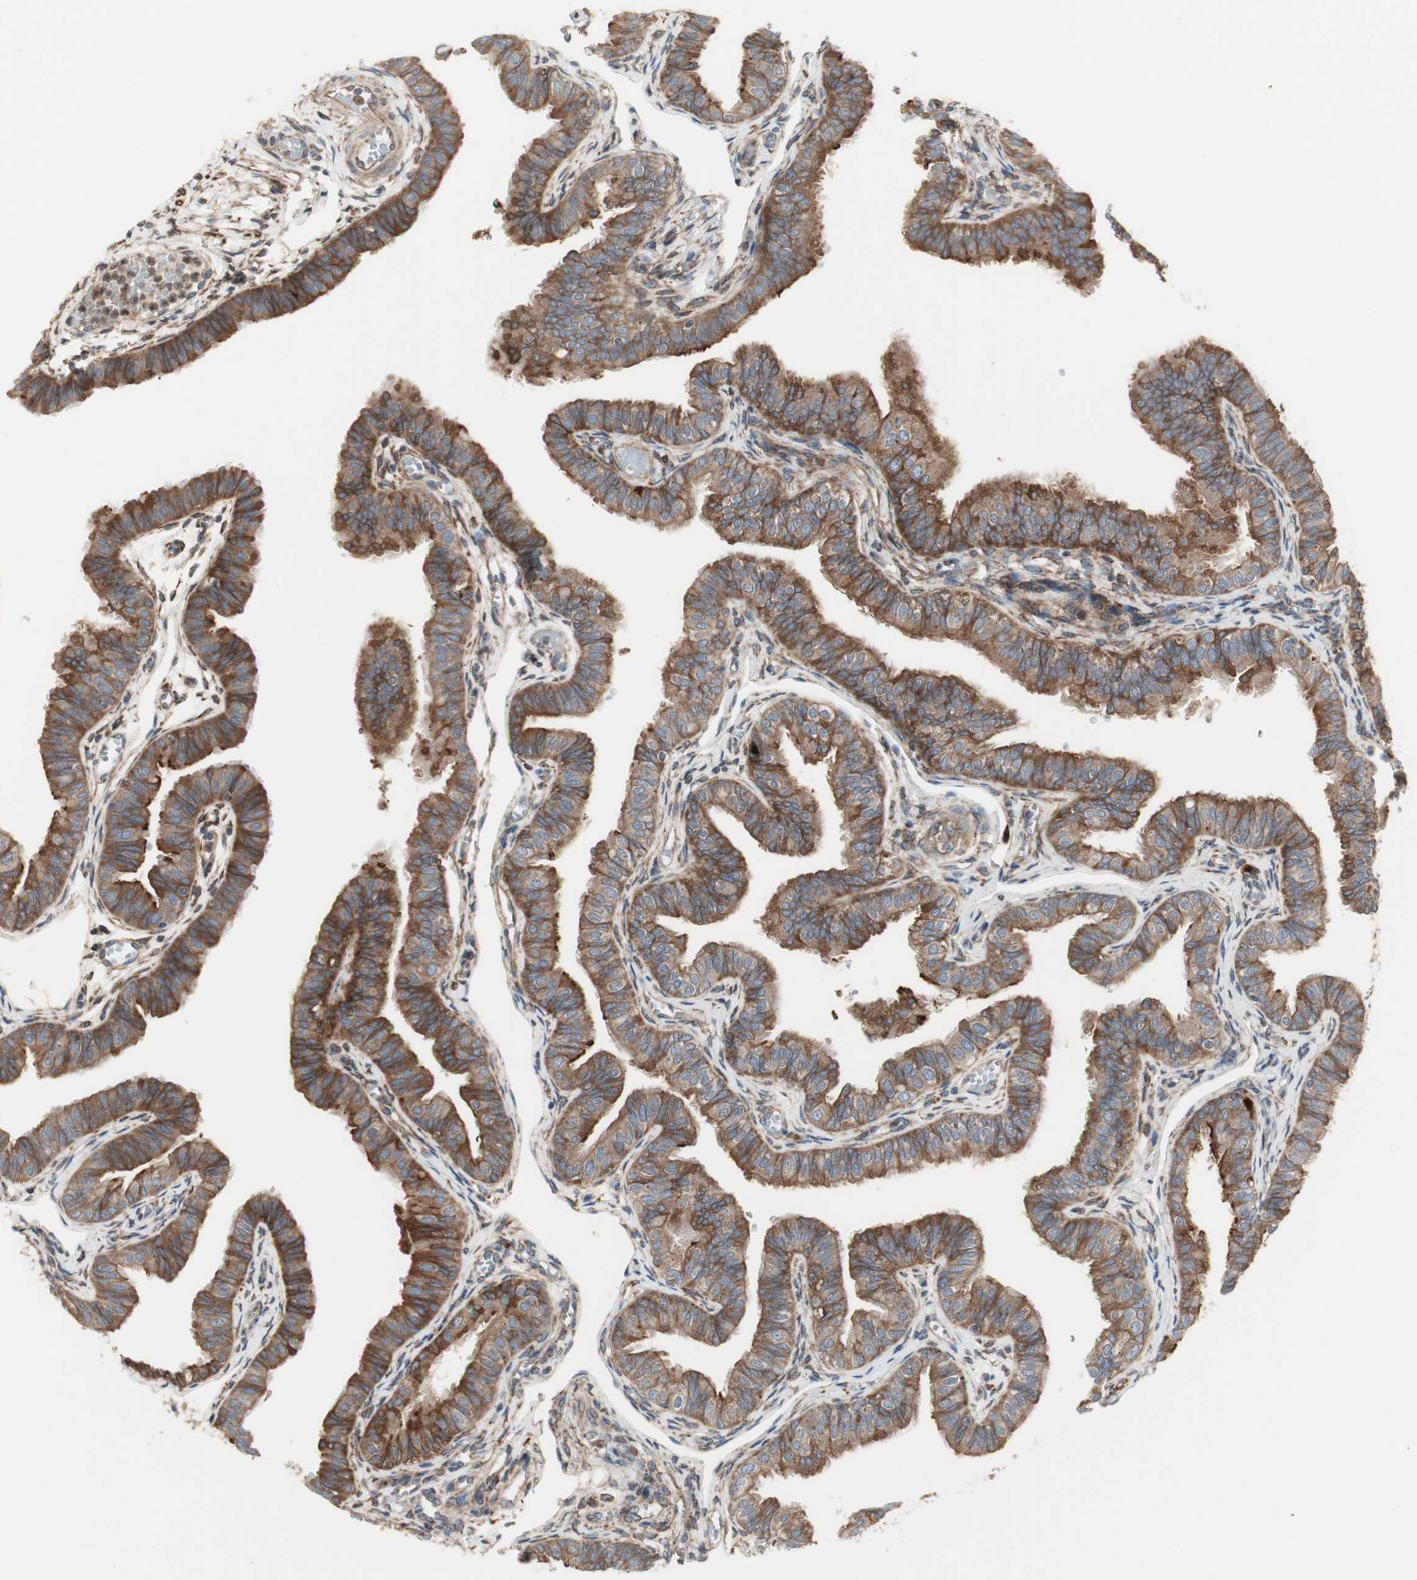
{"staining": {"intensity": "strong", "quantity": ">75%", "location": "cytoplasmic/membranous"}, "tissue": "fallopian tube", "cell_type": "Glandular cells", "image_type": "normal", "snomed": [{"axis": "morphology", "description": "Normal tissue, NOS"}, {"axis": "morphology", "description": "Dermoid, NOS"}, {"axis": "topography", "description": "Fallopian tube"}], "caption": "This image shows immunohistochemistry (IHC) staining of unremarkable human fallopian tube, with high strong cytoplasmic/membranous expression in about >75% of glandular cells.", "gene": "H6PD", "patient": {"sex": "female", "age": 33}}